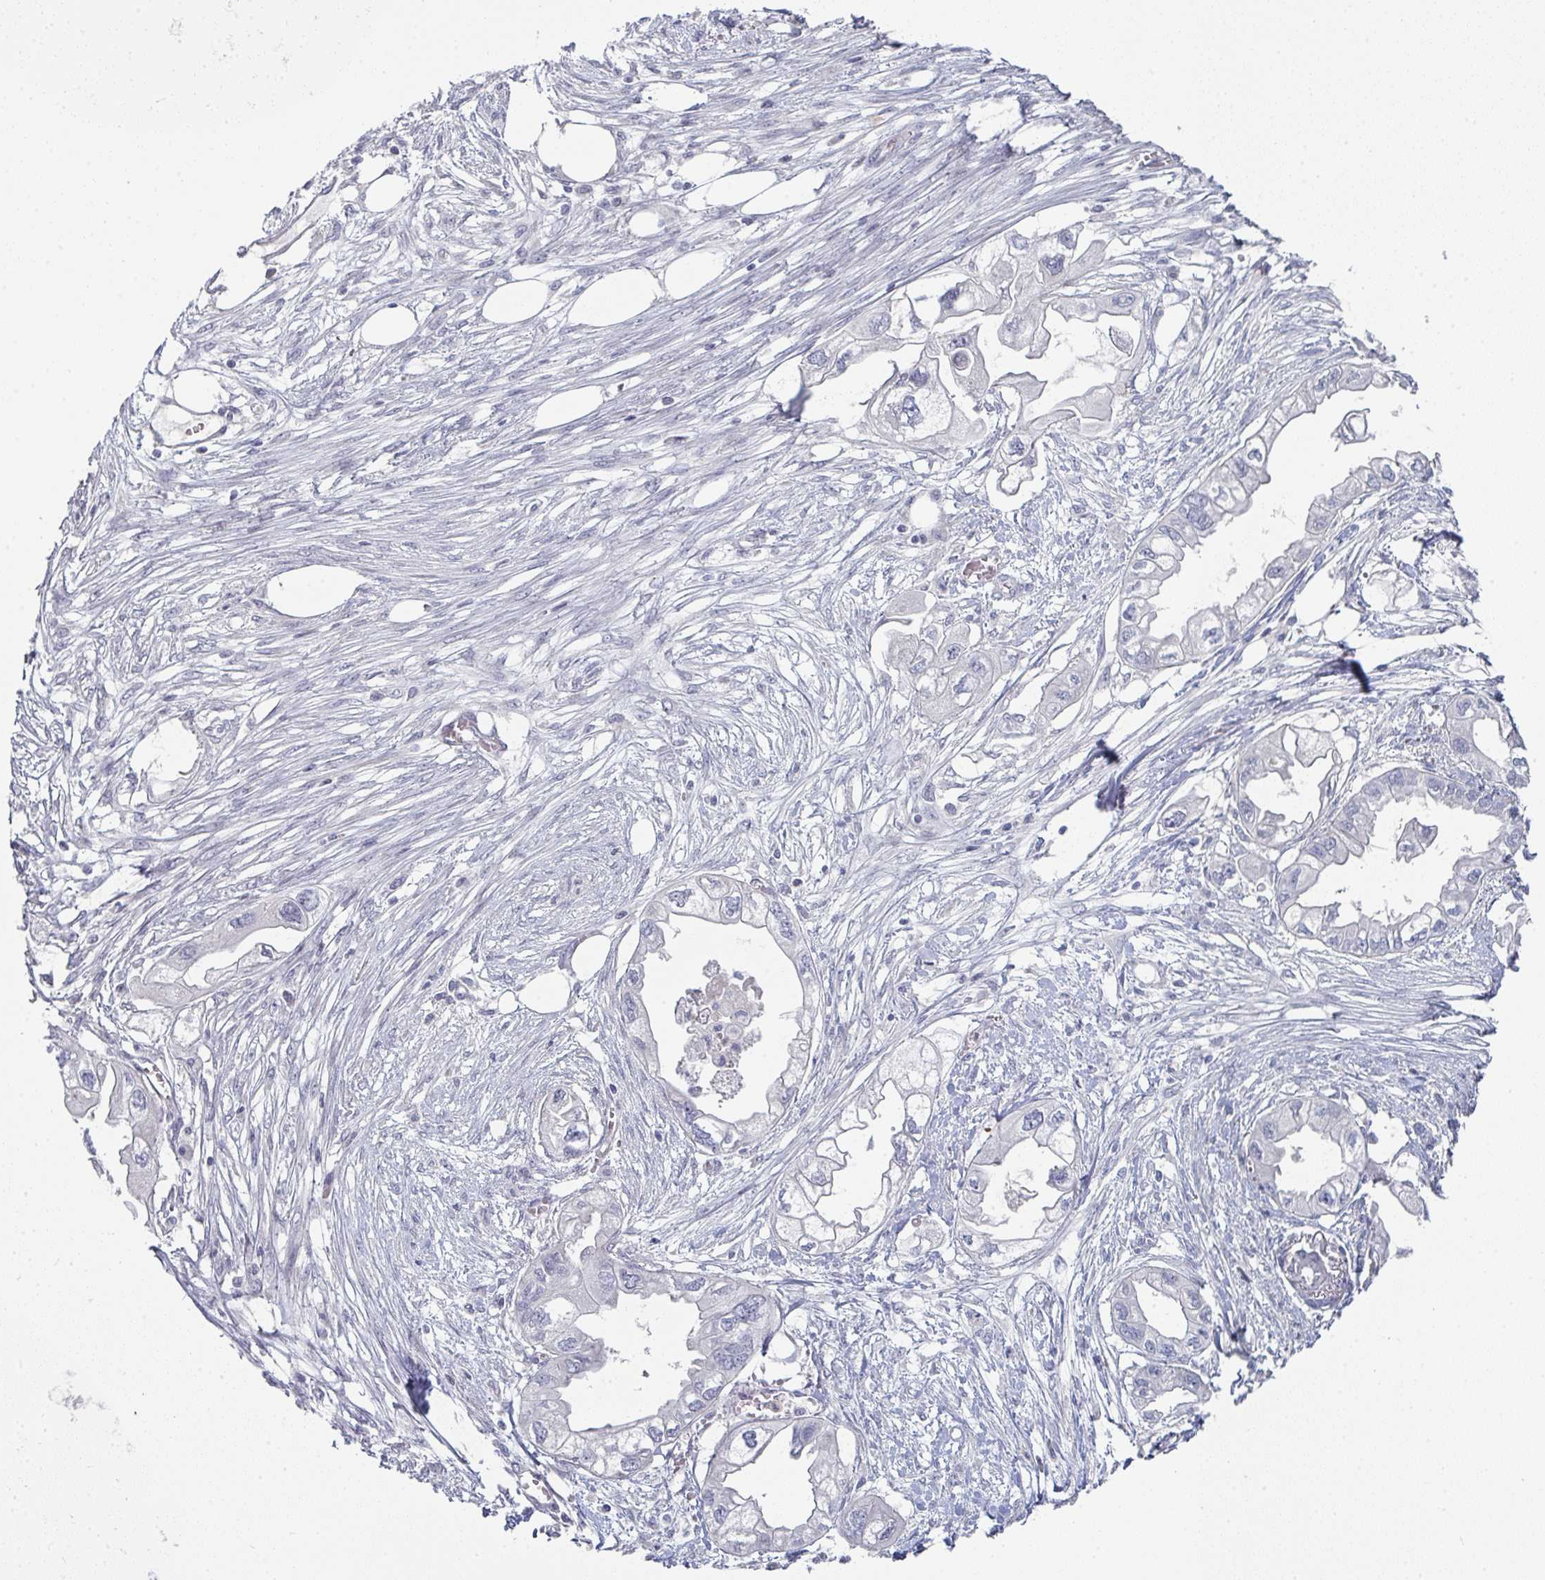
{"staining": {"intensity": "negative", "quantity": "none", "location": "none"}, "tissue": "endometrial cancer", "cell_type": "Tumor cells", "image_type": "cancer", "snomed": [{"axis": "morphology", "description": "Adenocarcinoma, NOS"}, {"axis": "morphology", "description": "Adenocarcinoma, metastatic, NOS"}, {"axis": "topography", "description": "Adipose tissue"}, {"axis": "topography", "description": "Endometrium"}], "caption": "DAB immunohistochemical staining of endometrial metastatic adenocarcinoma demonstrates no significant expression in tumor cells.", "gene": "A1CF", "patient": {"sex": "female", "age": 67}}